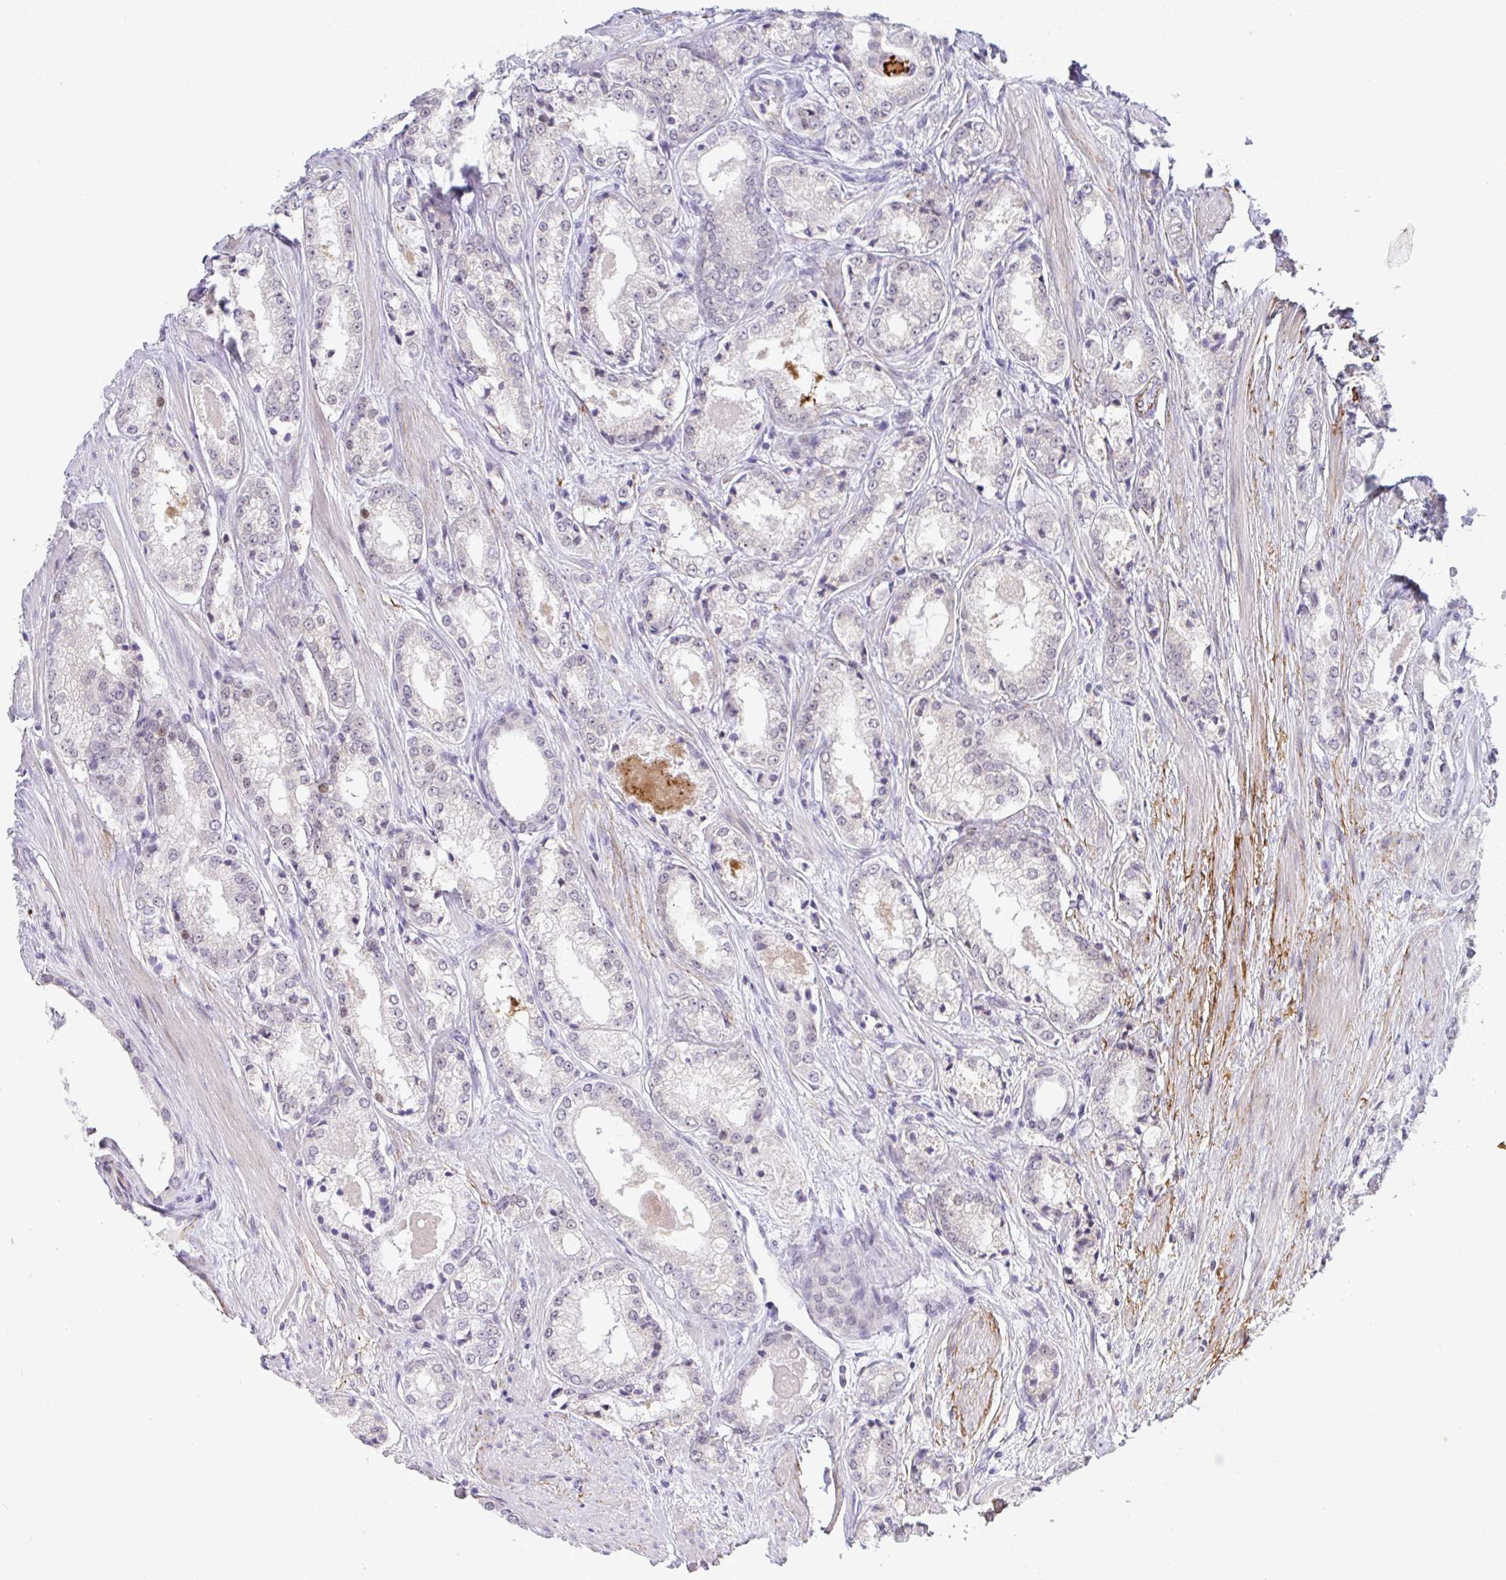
{"staining": {"intensity": "negative", "quantity": "none", "location": "none"}, "tissue": "prostate cancer", "cell_type": "Tumor cells", "image_type": "cancer", "snomed": [{"axis": "morphology", "description": "Adenocarcinoma, NOS"}, {"axis": "morphology", "description": "Adenocarcinoma, Low grade"}, {"axis": "topography", "description": "Prostate"}], "caption": "Immunohistochemistry (IHC) of adenocarcinoma (prostate) exhibits no staining in tumor cells.", "gene": "TNMD", "patient": {"sex": "male", "age": 68}}